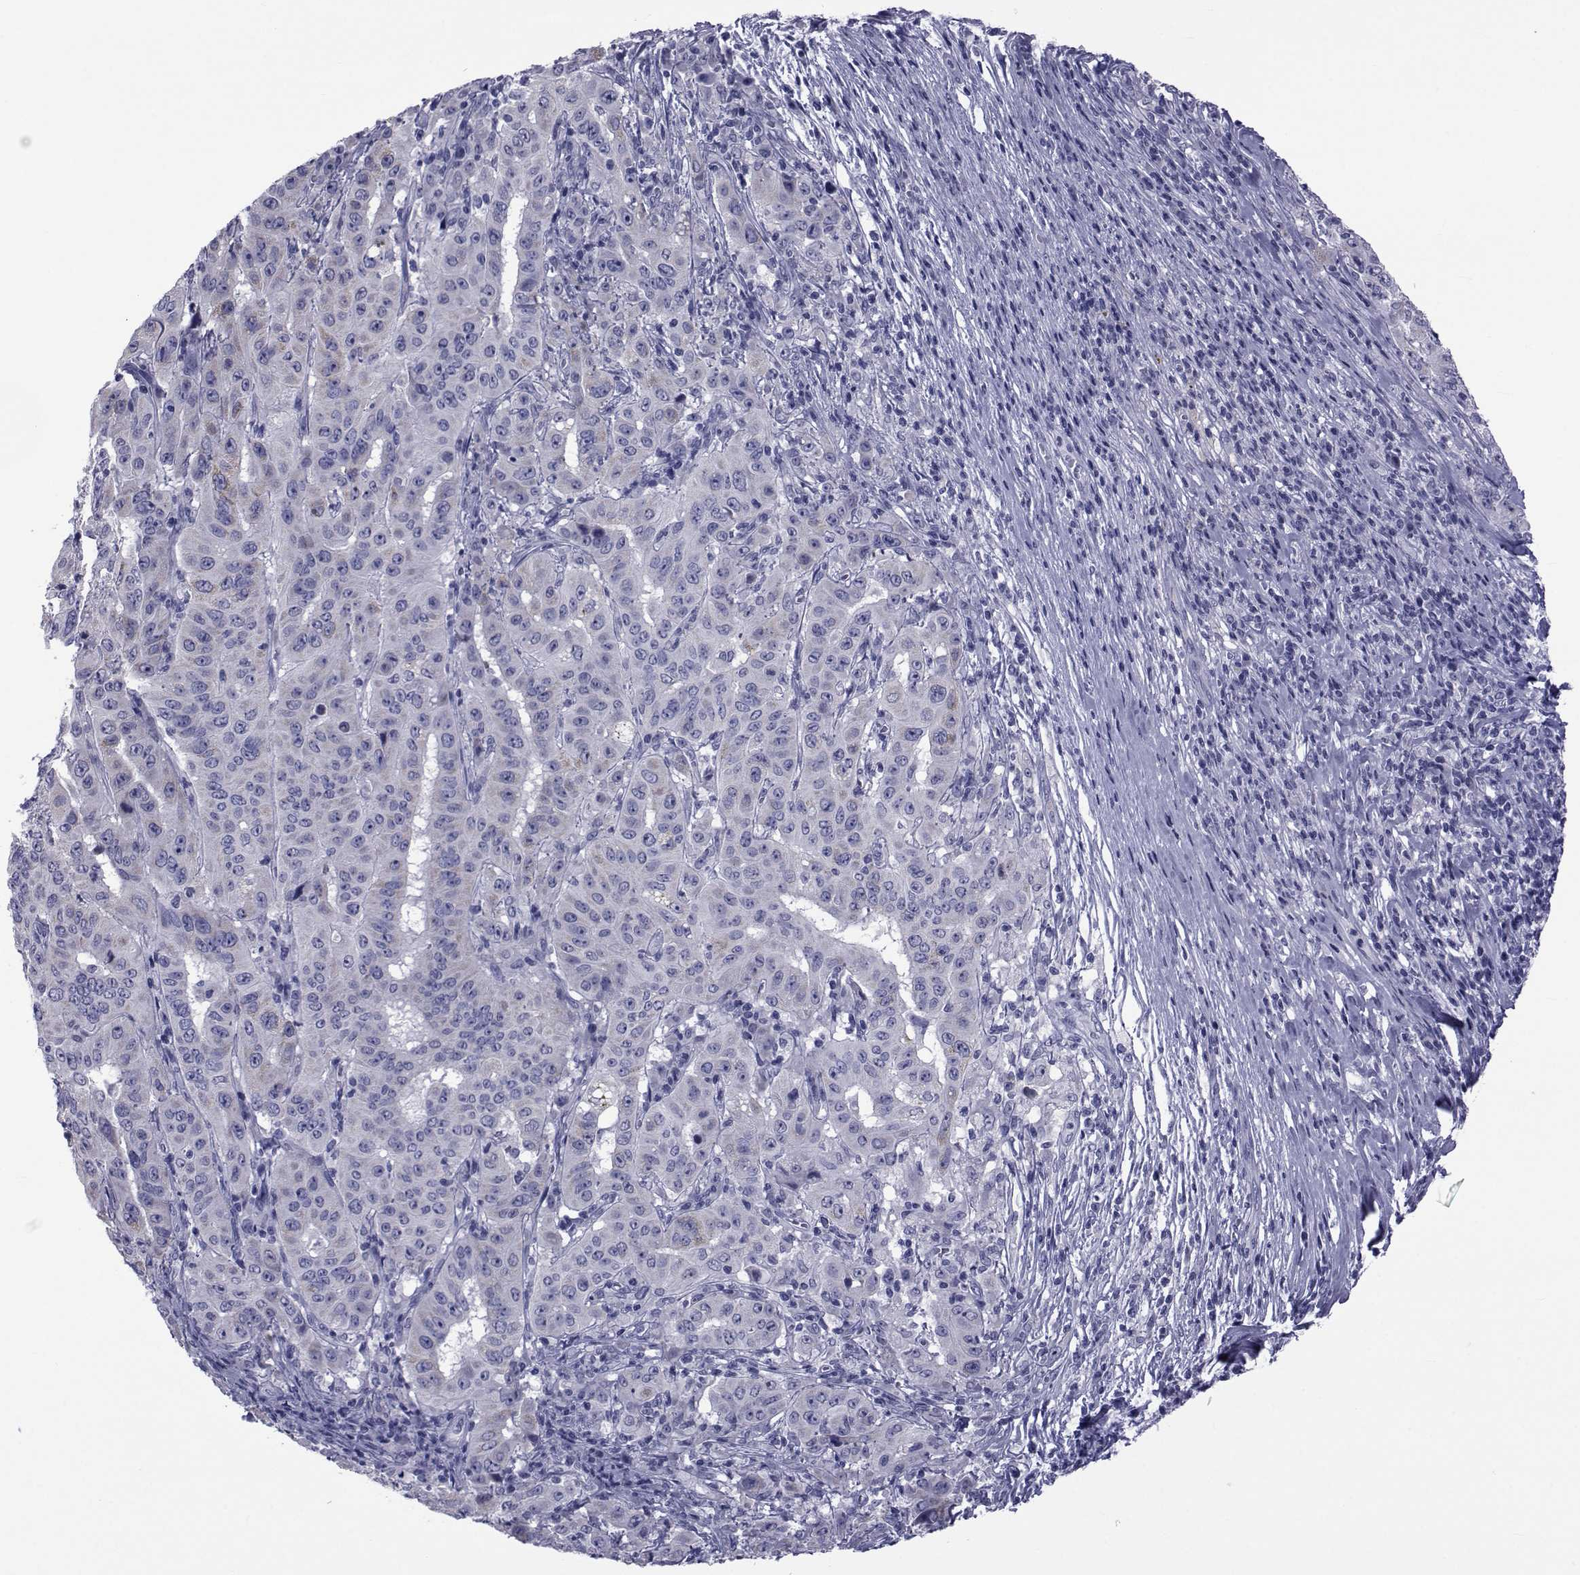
{"staining": {"intensity": "negative", "quantity": "none", "location": "none"}, "tissue": "pancreatic cancer", "cell_type": "Tumor cells", "image_type": "cancer", "snomed": [{"axis": "morphology", "description": "Adenocarcinoma, NOS"}, {"axis": "topography", "description": "Pancreas"}], "caption": "A photomicrograph of human pancreatic adenocarcinoma is negative for staining in tumor cells.", "gene": "GKAP1", "patient": {"sex": "male", "age": 63}}